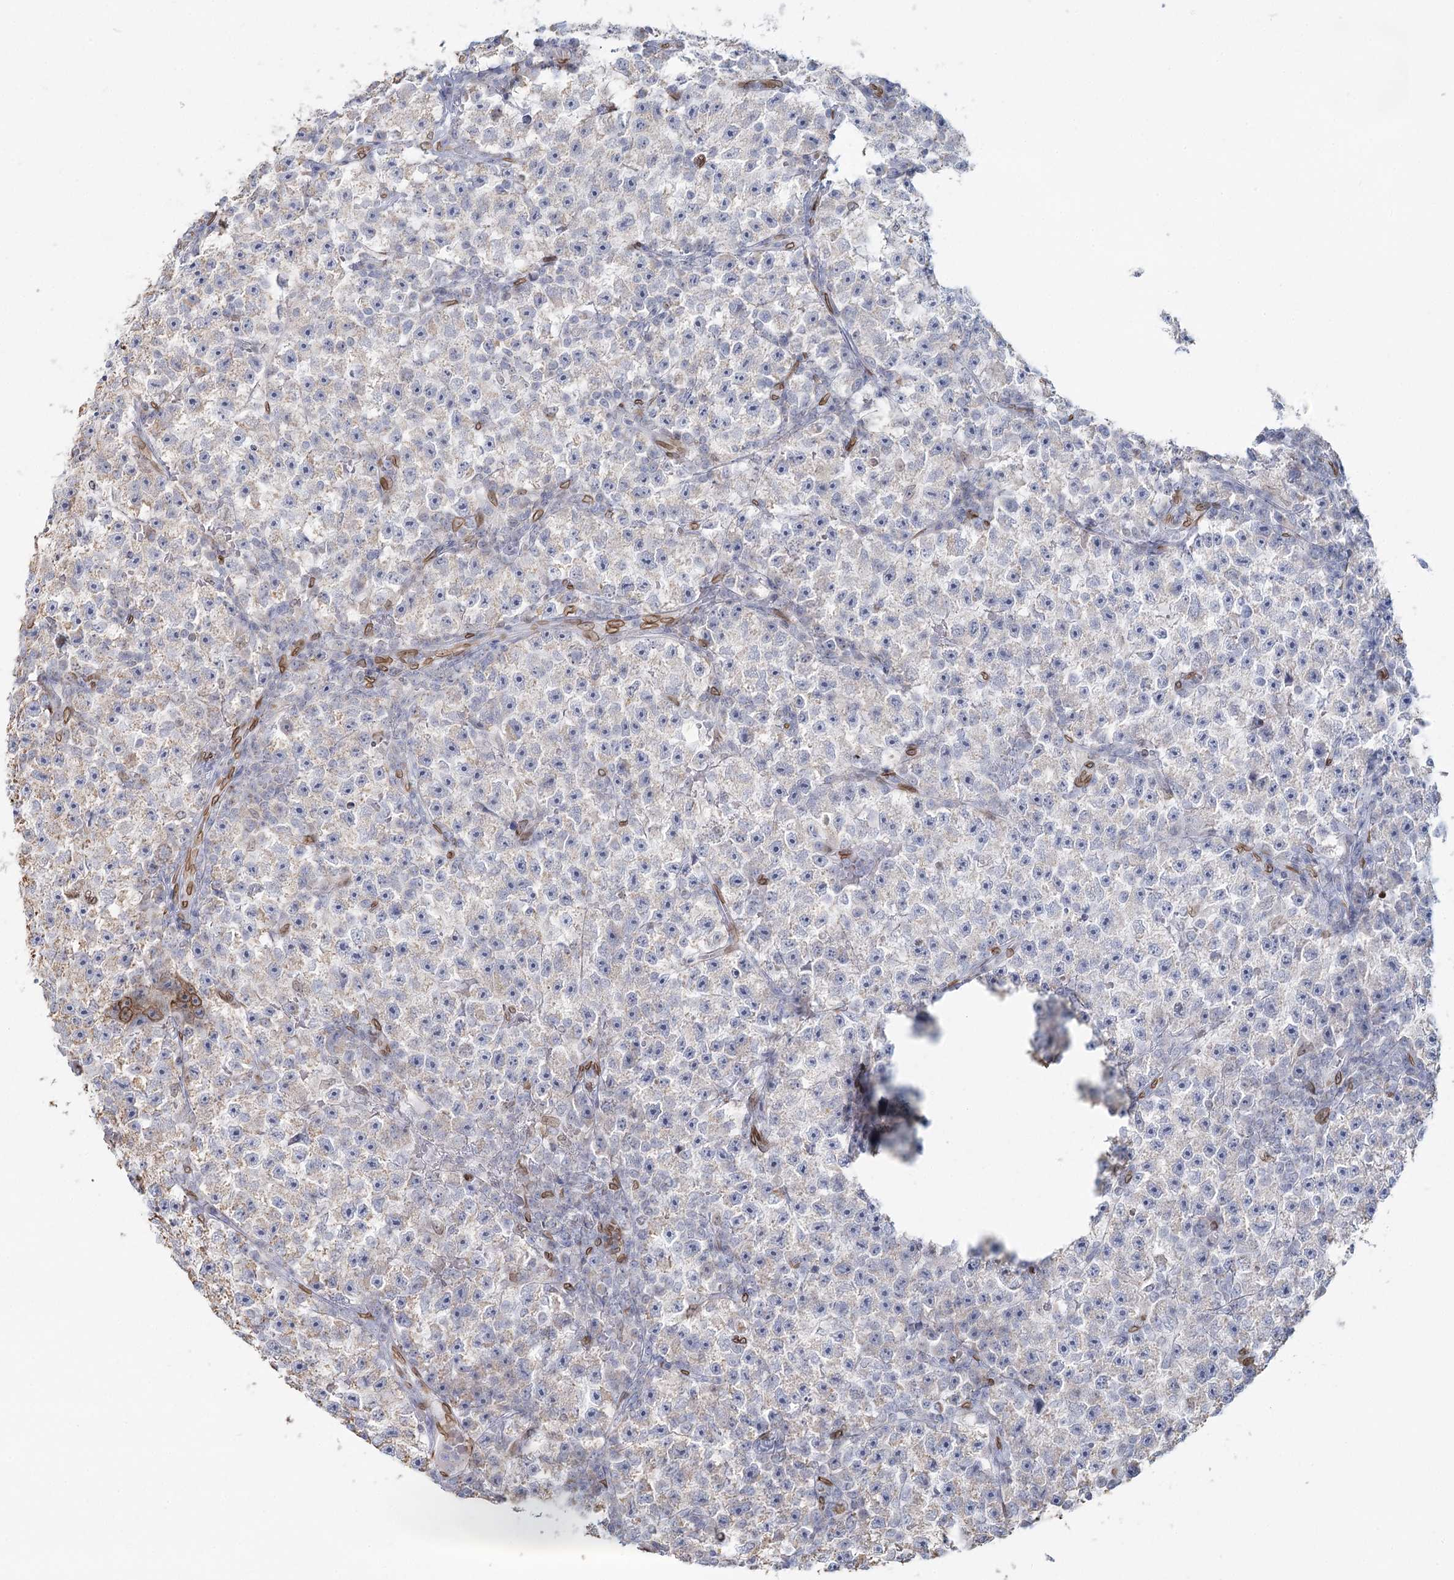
{"staining": {"intensity": "negative", "quantity": "none", "location": "none"}, "tissue": "testis cancer", "cell_type": "Tumor cells", "image_type": "cancer", "snomed": [{"axis": "morphology", "description": "Seminoma, NOS"}, {"axis": "topography", "description": "Testis"}], "caption": "Immunohistochemical staining of human testis cancer (seminoma) exhibits no significant positivity in tumor cells.", "gene": "VWA5A", "patient": {"sex": "male", "age": 22}}